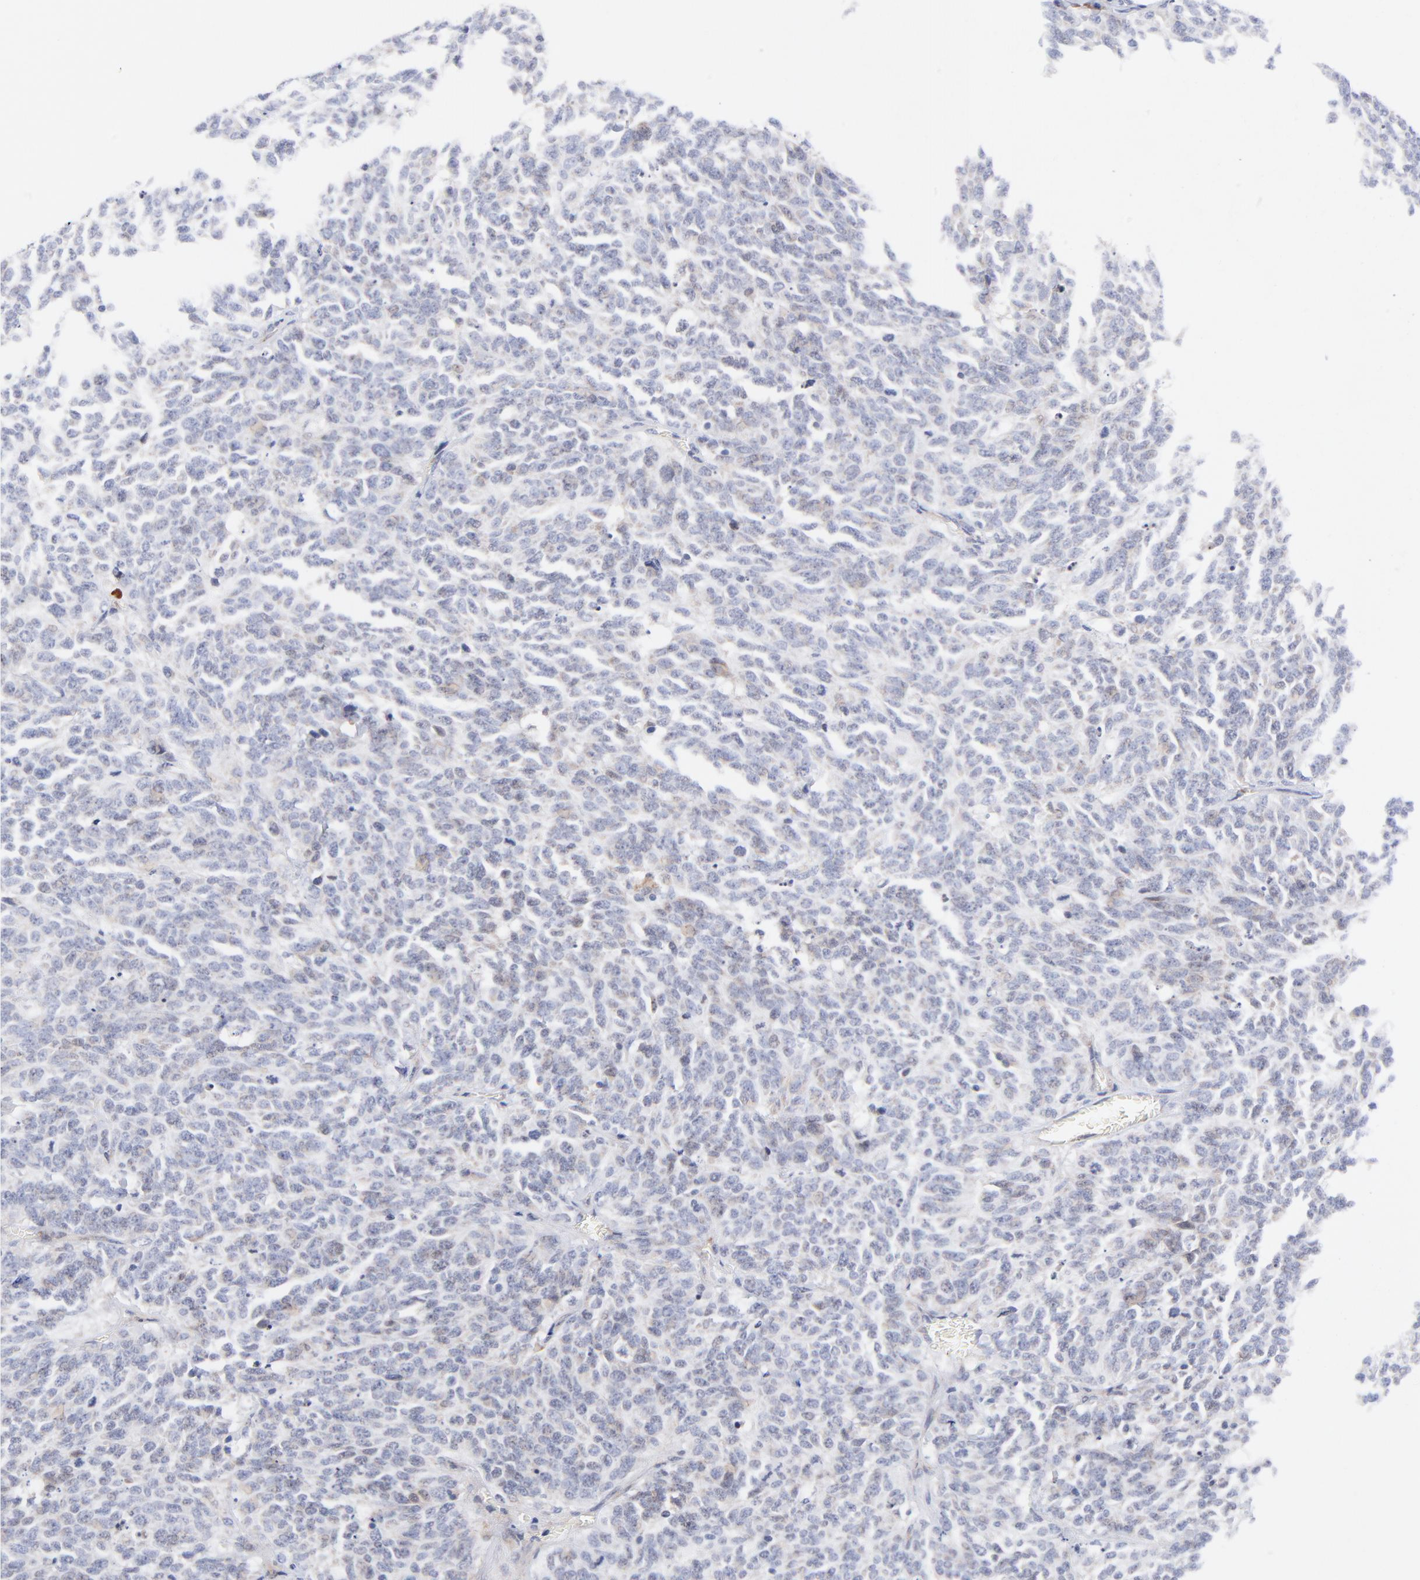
{"staining": {"intensity": "negative", "quantity": "none", "location": "none"}, "tissue": "lung cancer", "cell_type": "Tumor cells", "image_type": "cancer", "snomed": [{"axis": "morphology", "description": "Neoplasm, malignant, NOS"}, {"axis": "topography", "description": "Lung"}], "caption": "Human lung cancer (malignant neoplasm) stained for a protein using immunohistochemistry shows no expression in tumor cells.", "gene": "AFF2", "patient": {"sex": "female", "age": 58}}